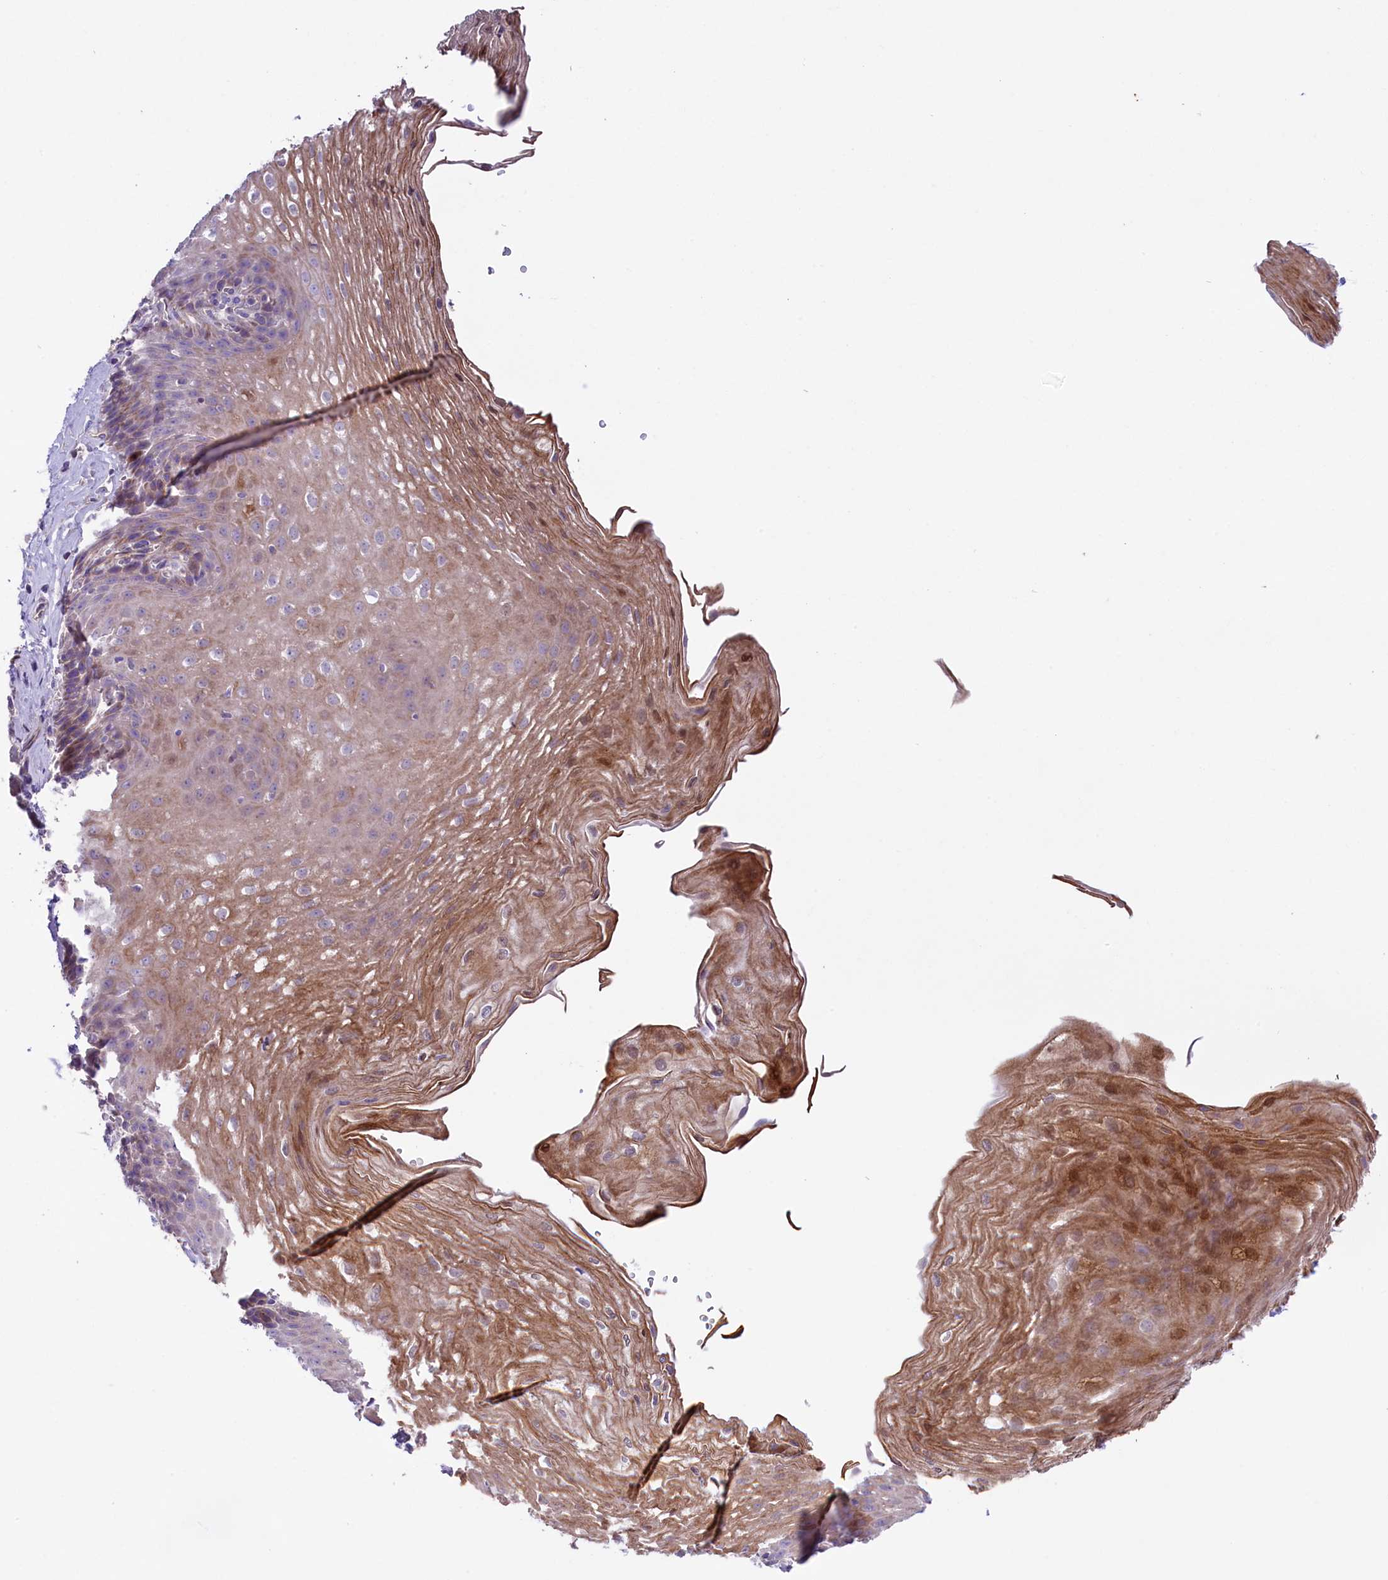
{"staining": {"intensity": "moderate", "quantity": "25%-75%", "location": "cytoplasmic/membranous"}, "tissue": "esophagus", "cell_type": "Squamous epithelial cells", "image_type": "normal", "snomed": [{"axis": "morphology", "description": "Normal tissue, NOS"}, {"axis": "topography", "description": "Esophagus"}], "caption": "Protein expression analysis of benign human esophagus reveals moderate cytoplasmic/membranous positivity in approximately 25%-75% of squamous epithelial cells. The staining was performed using DAB (3,3'-diaminobenzidine) to visualize the protein expression in brown, while the nuclei were stained in blue with hematoxylin (Magnification: 20x).", "gene": "CD99L2", "patient": {"sex": "female", "age": 66}}